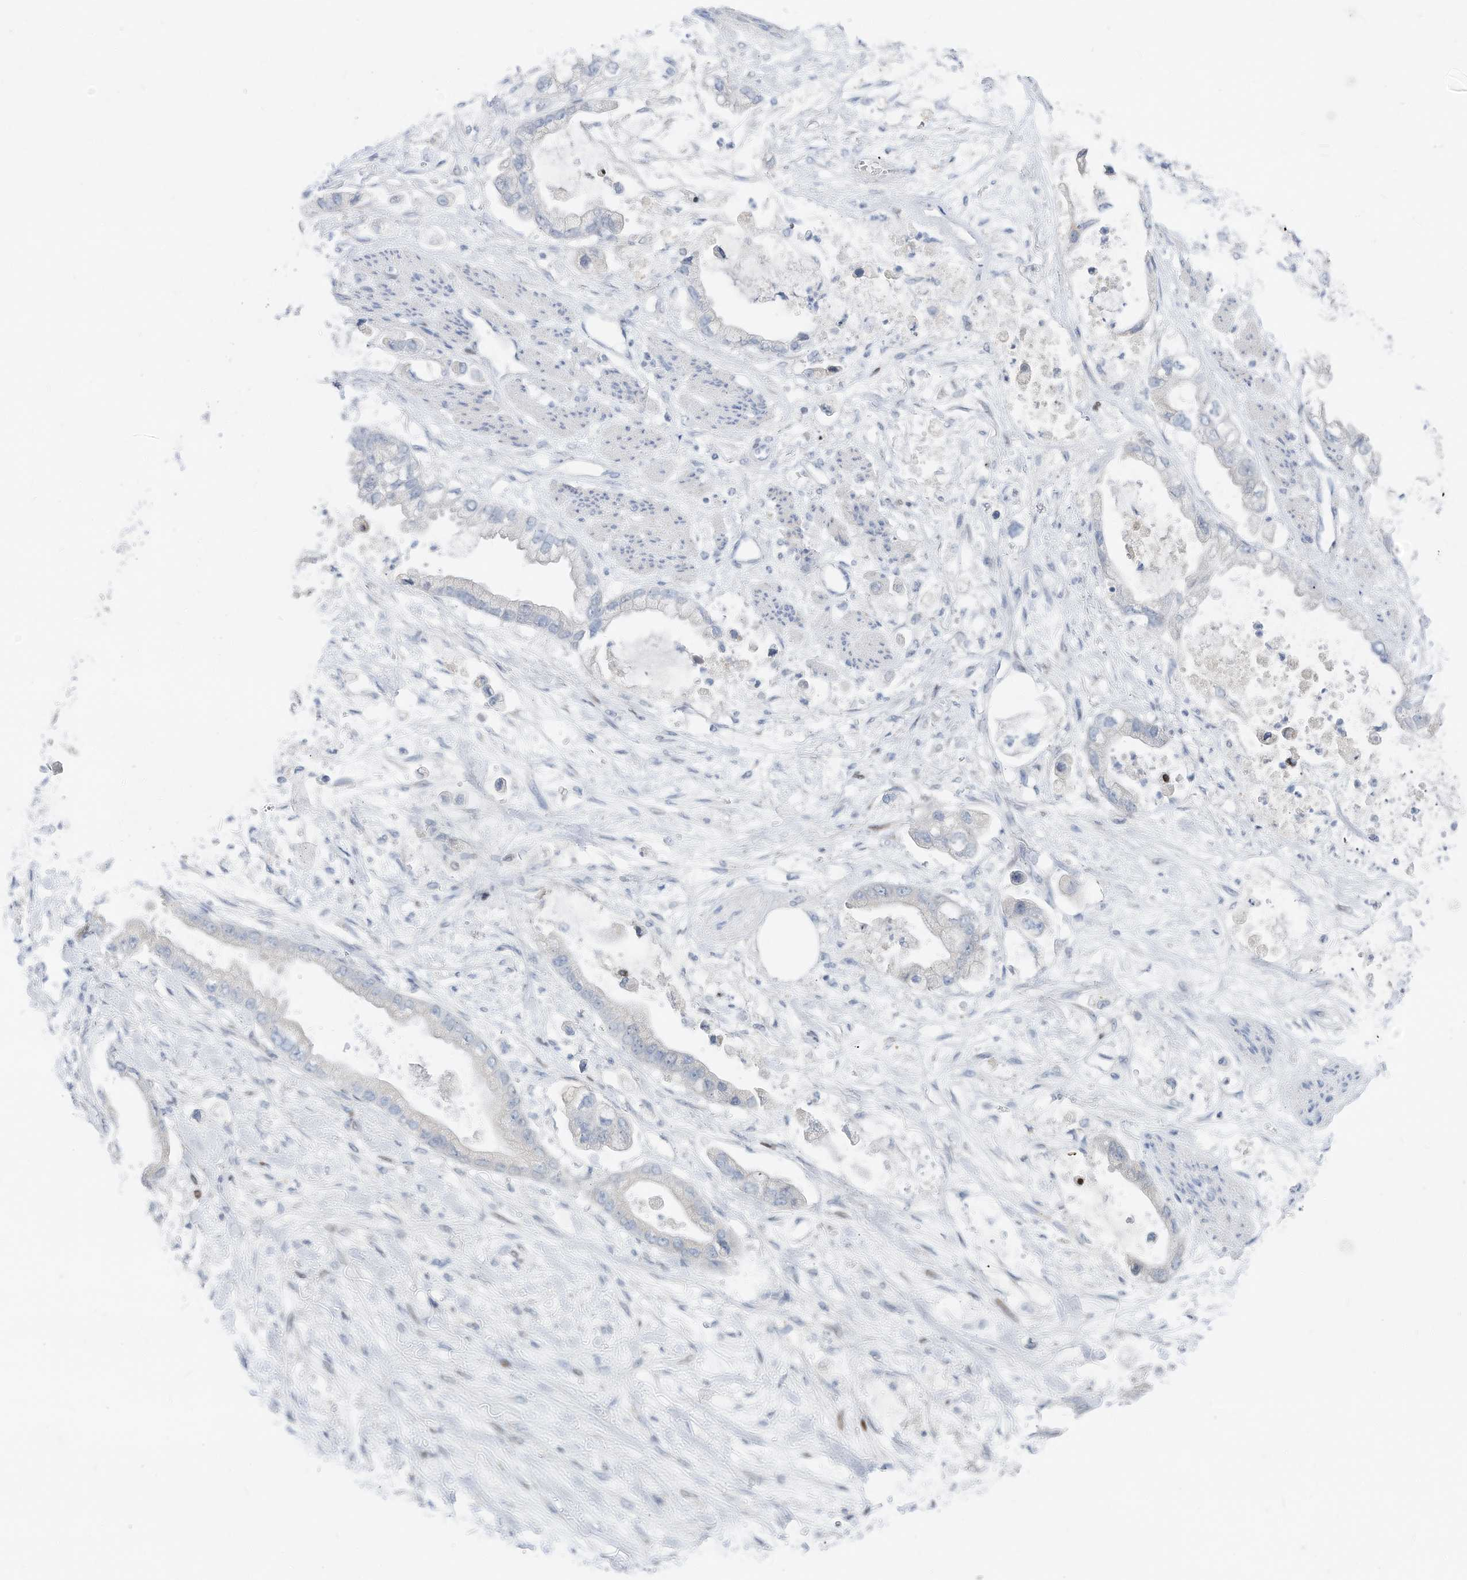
{"staining": {"intensity": "negative", "quantity": "none", "location": "none"}, "tissue": "stomach cancer", "cell_type": "Tumor cells", "image_type": "cancer", "snomed": [{"axis": "morphology", "description": "Adenocarcinoma, NOS"}, {"axis": "topography", "description": "Stomach"}], "caption": "Immunohistochemistry (IHC) of stomach cancer displays no positivity in tumor cells.", "gene": "FRS3", "patient": {"sex": "male", "age": 62}}